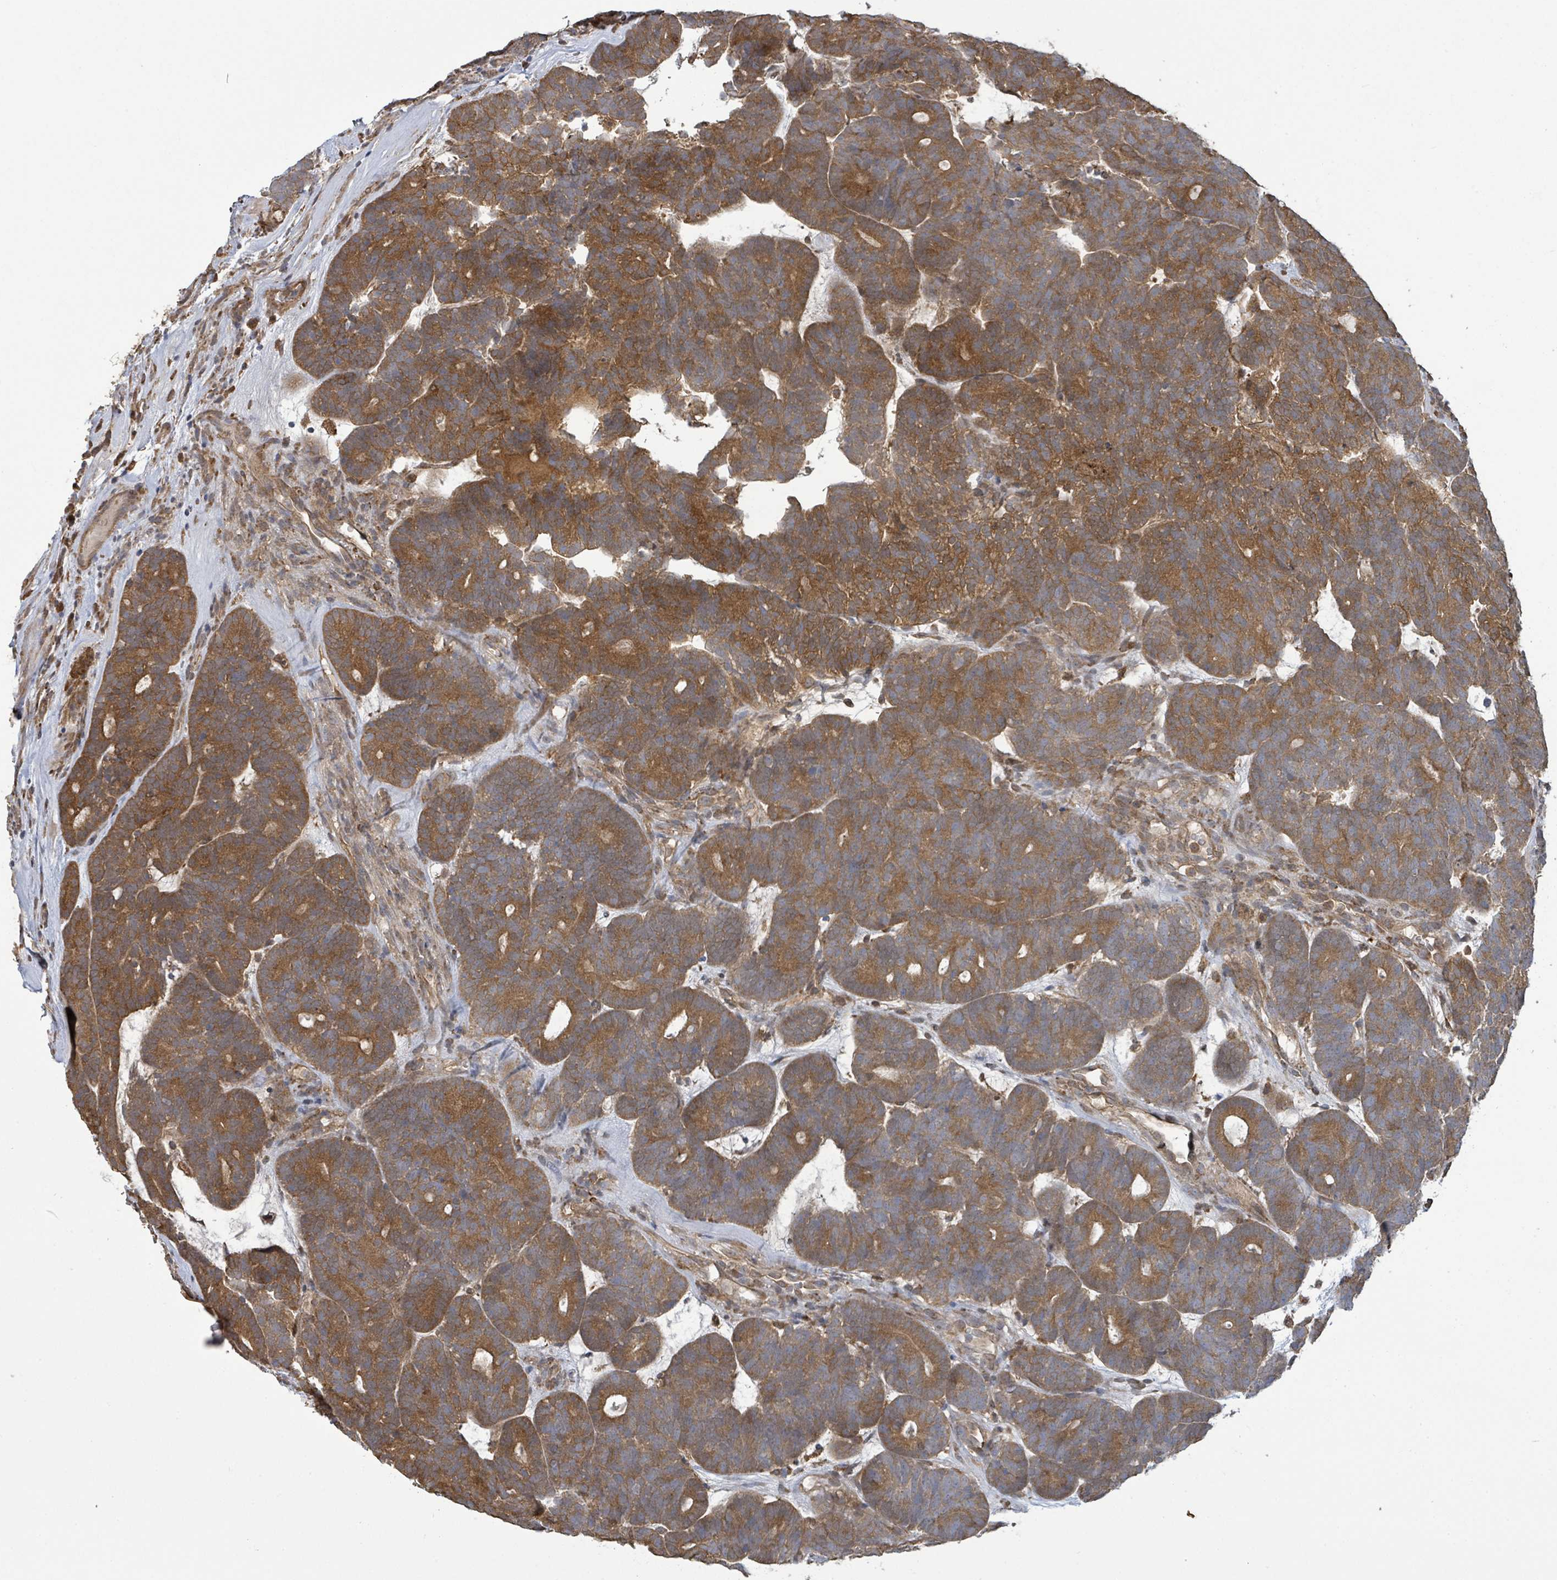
{"staining": {"intensity": "moderate", "quantity": ">75%", "location": "cytoplasmic/membranous"}, "tissue": "head and neck cancer", "cell_type": "Tumor cells", "image_type": "cancer", "snomed": [{"axis": "morphology", "description": "Adenocarcinoma, NOS"}, {"axis": "topography", "description": "Head-Neck"}], "caption": "Head and neck cancer (adenocarcinoma) was stained to show a protein in brown. There is medium levels of moderate cytoplasmic/membranous expression in approximately >75% of tumor cells. (Stains: DAB (3,3'-diaminobenzidine) in brown, nuclei in blue, Microscopy: brightfield microscopy at high magnification).", "gene": "ARPIN", "patient": {"sex": "female", "age": 81}}